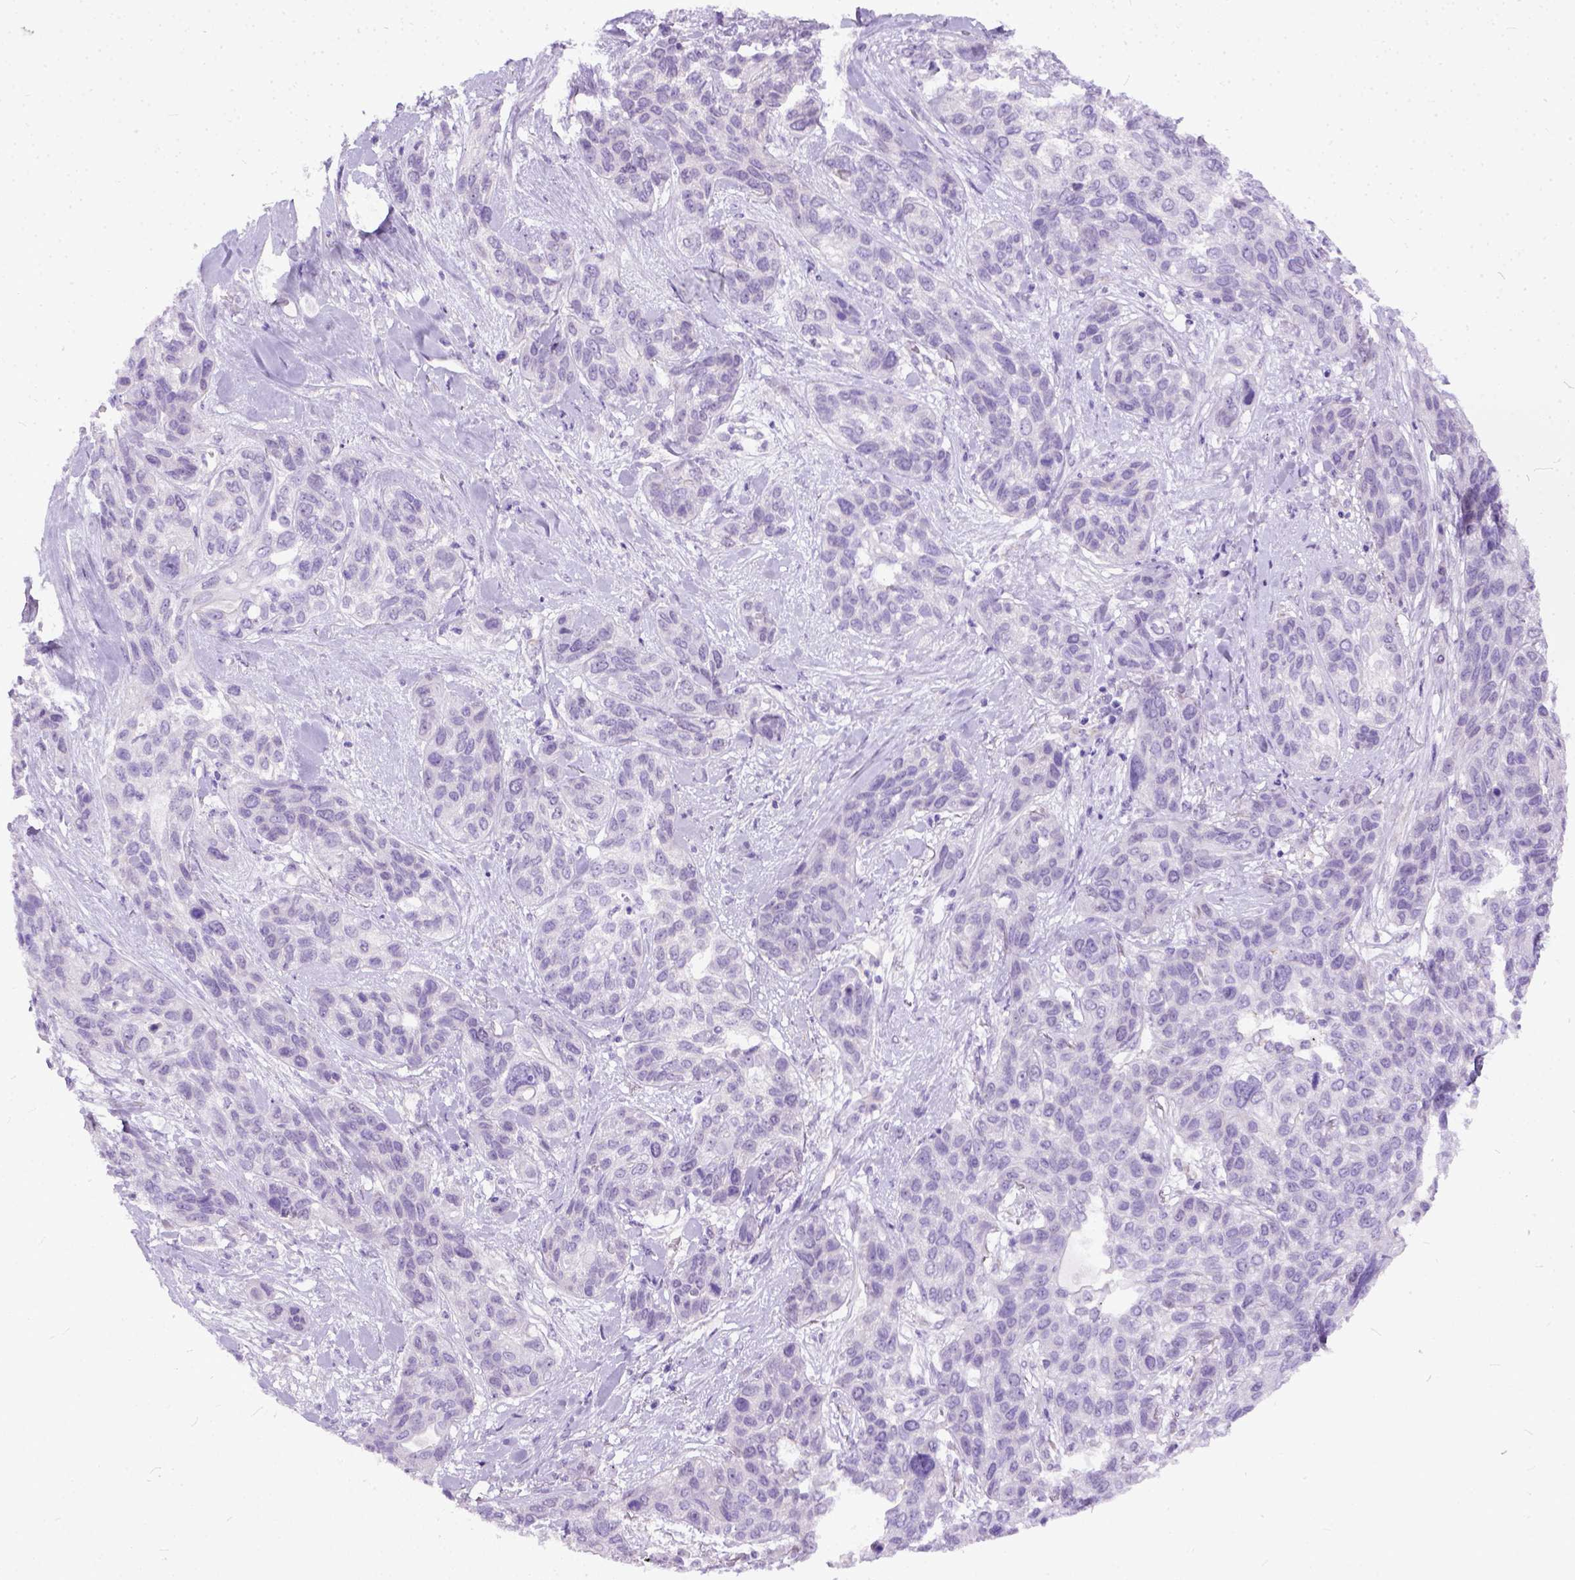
{"staining": {"intensity": "negative", "quantity": "none", "location": "none"}, "tissue": "lung cancer", "cell_type": "Tumor cells", "image_type": "cancer", "snomed": [{"axis": "morphology", "description": "Squamous cell carcinoma, NOS"}, {"axis": "topography", "description": "Lung"}], "caption": "Lung cancer (squamous cell carcinoma) stained for a protein using immunohistochemistry shows no expression tumor cells.", "gene": "ADGRF1", "patient": {"sex": "female", "age": 70}}